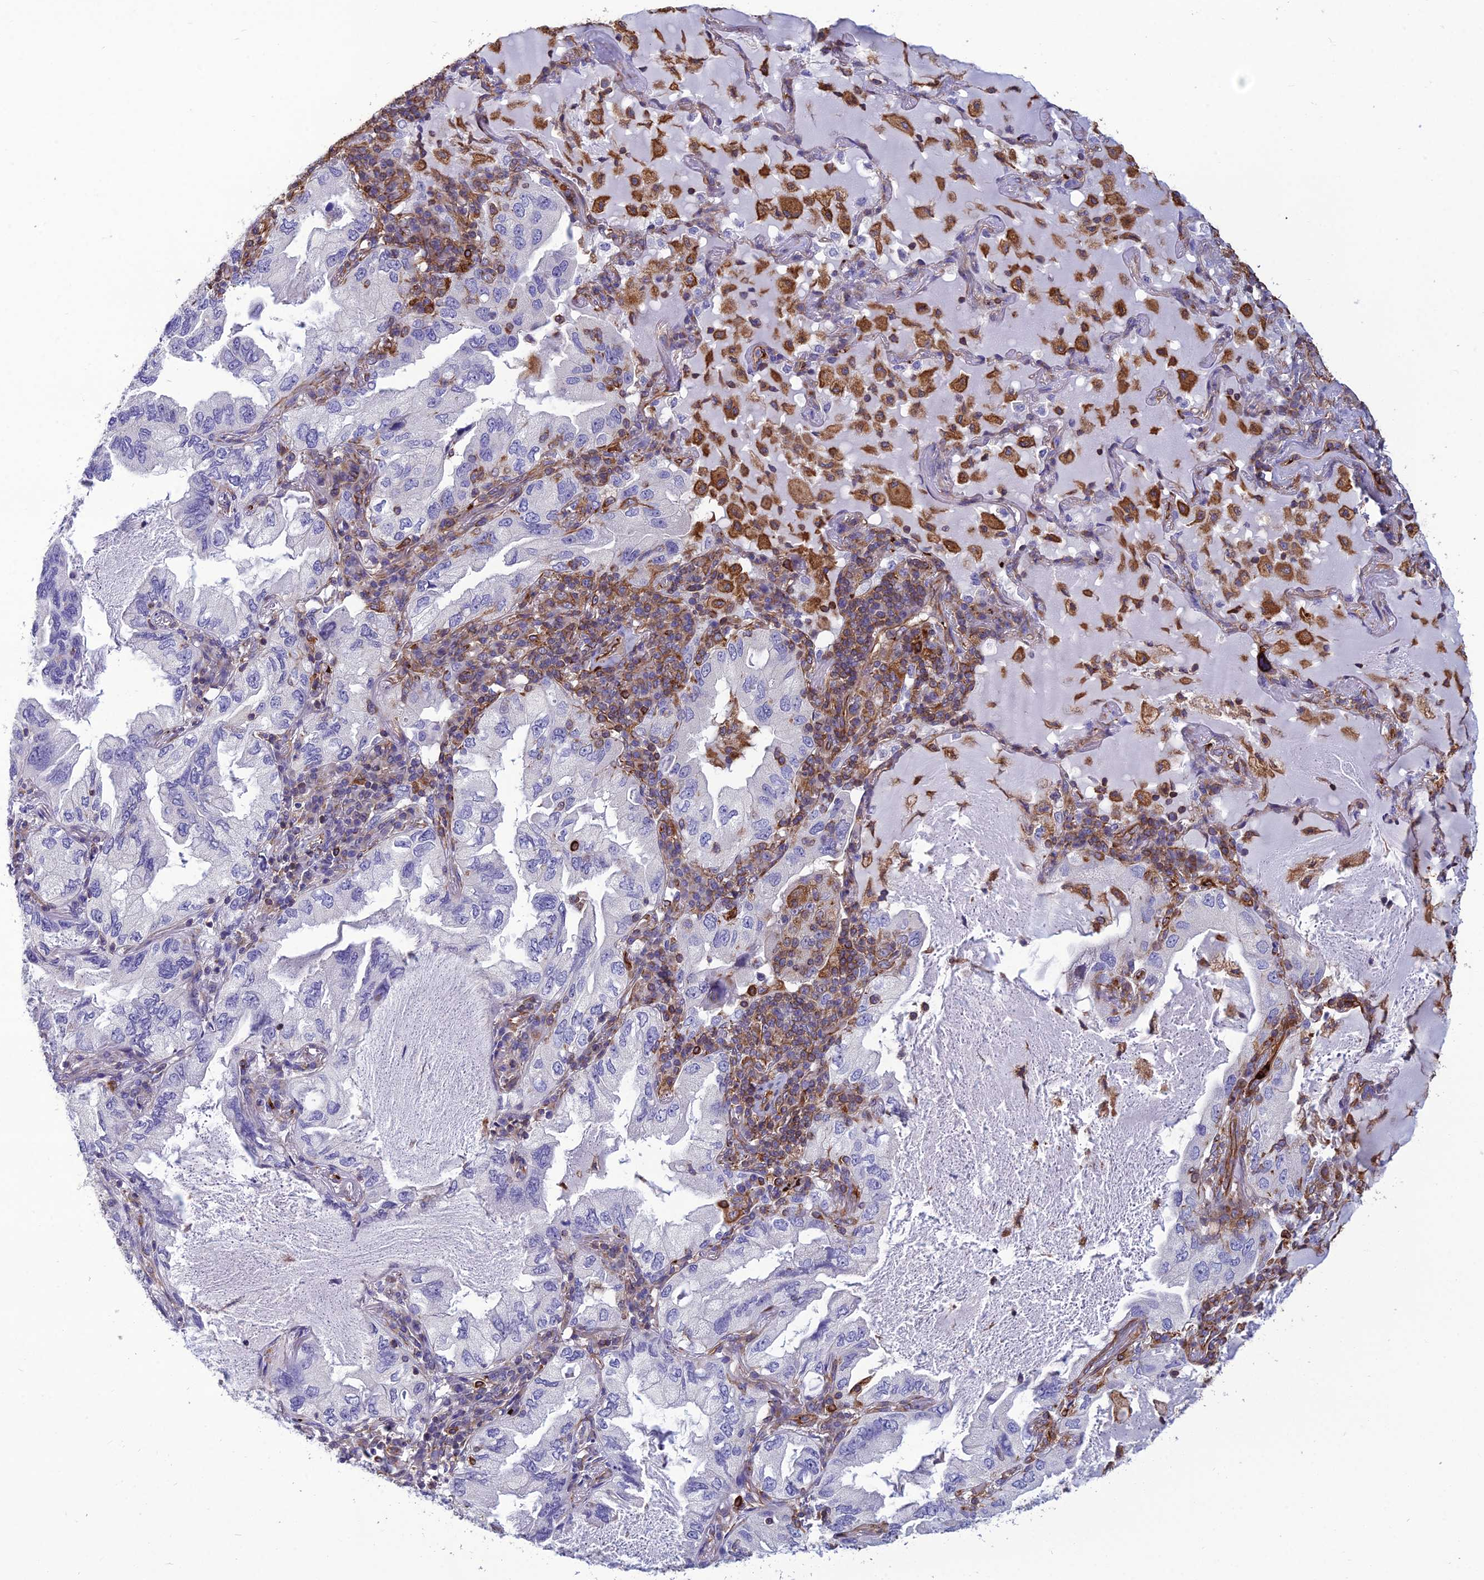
{"staining": {"intensity": "negative", "quantity": "none", "location": "none"}, "tissue": "lung cancer", "cell_type": "Tumor cells", "image_type": "cancer", "snomed": [{"axis": "morphology", "description": "Adenocarcinoma, NOS"}, {"axis": "topography", "description": "Lung"}], "caption": "DAB immunohistochemical staining of human lung cancer (adenocarcinoma) shows no significant expression in tumor cells. (Brightfield microscopy of DAB (3,3'-diaminobenzidine) IHC at high magnification).", "gene": "PSMD11", "patient": {"sex": "female", "age": 69}}